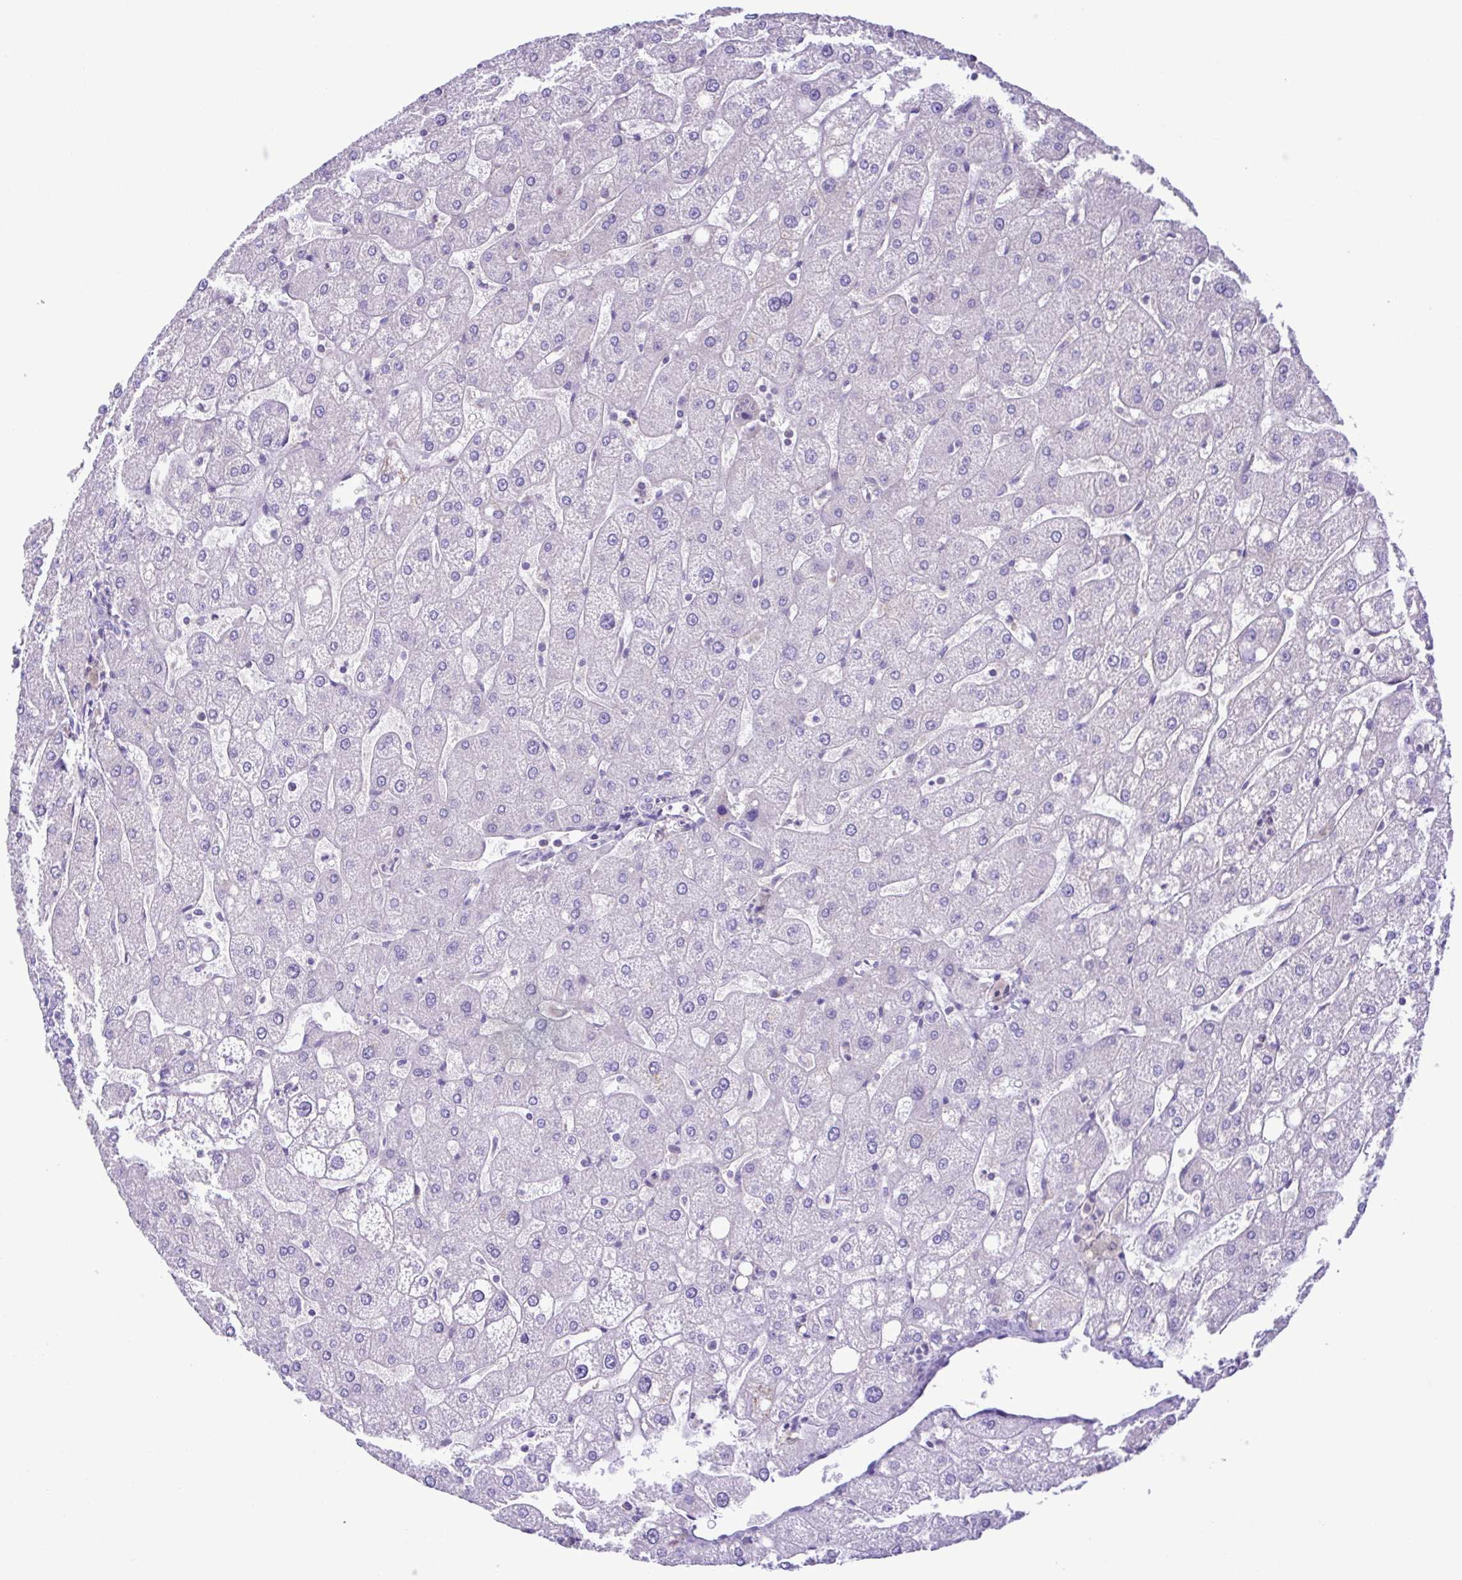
{"staining": {"intensity": "negative", "quantity": "none", "location": "none"}, "tissue": "liver", "cell_type": "Cholangiocytes", "image_type": "normal", "snomed": [{"axis": "morphology", "description": "Normal tissue, NOS"}, {"axis": "topography", "description": "Liver"}], "caption": "This is an immunohistochemistry (IHC) micrograph of normal liver. There is no staining in cholangiocytes.", "gene": "CYP17A1", "patient": {"sex": "male", "age": 67}}